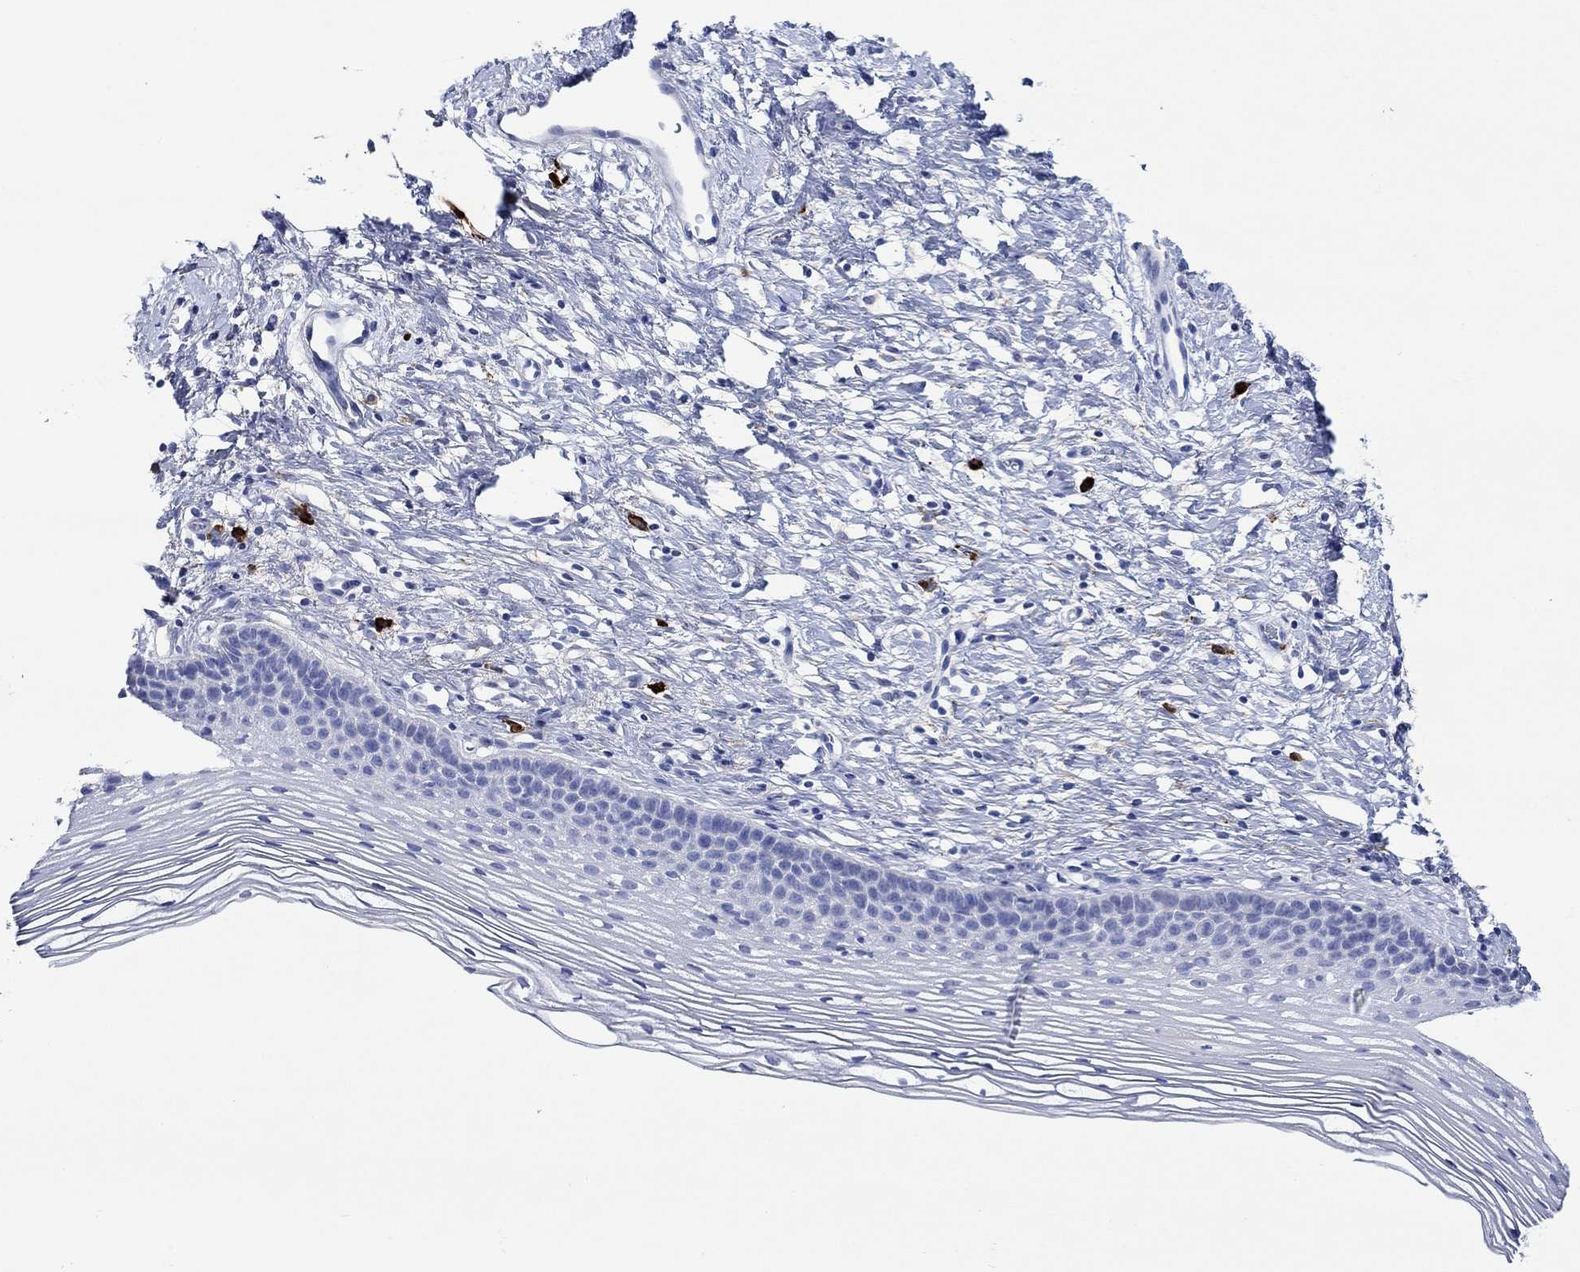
{"staining": {"intensity": "negative", "quantity": "none", "location": "none"}, "tissue": "cervix", "cell_type": "Glandular cells", "image_type": "normal", "snomed": [{"axis": "morphology", "description": "Normal tissue, NOS"}, {"axis": "topography", "description": "Cervix"}], "caption": "Cervix stained for a protein using IHC shows no staining glandular cells.", "gene": "P2RY6", "patient": {"sex": "female", "age": 39}}